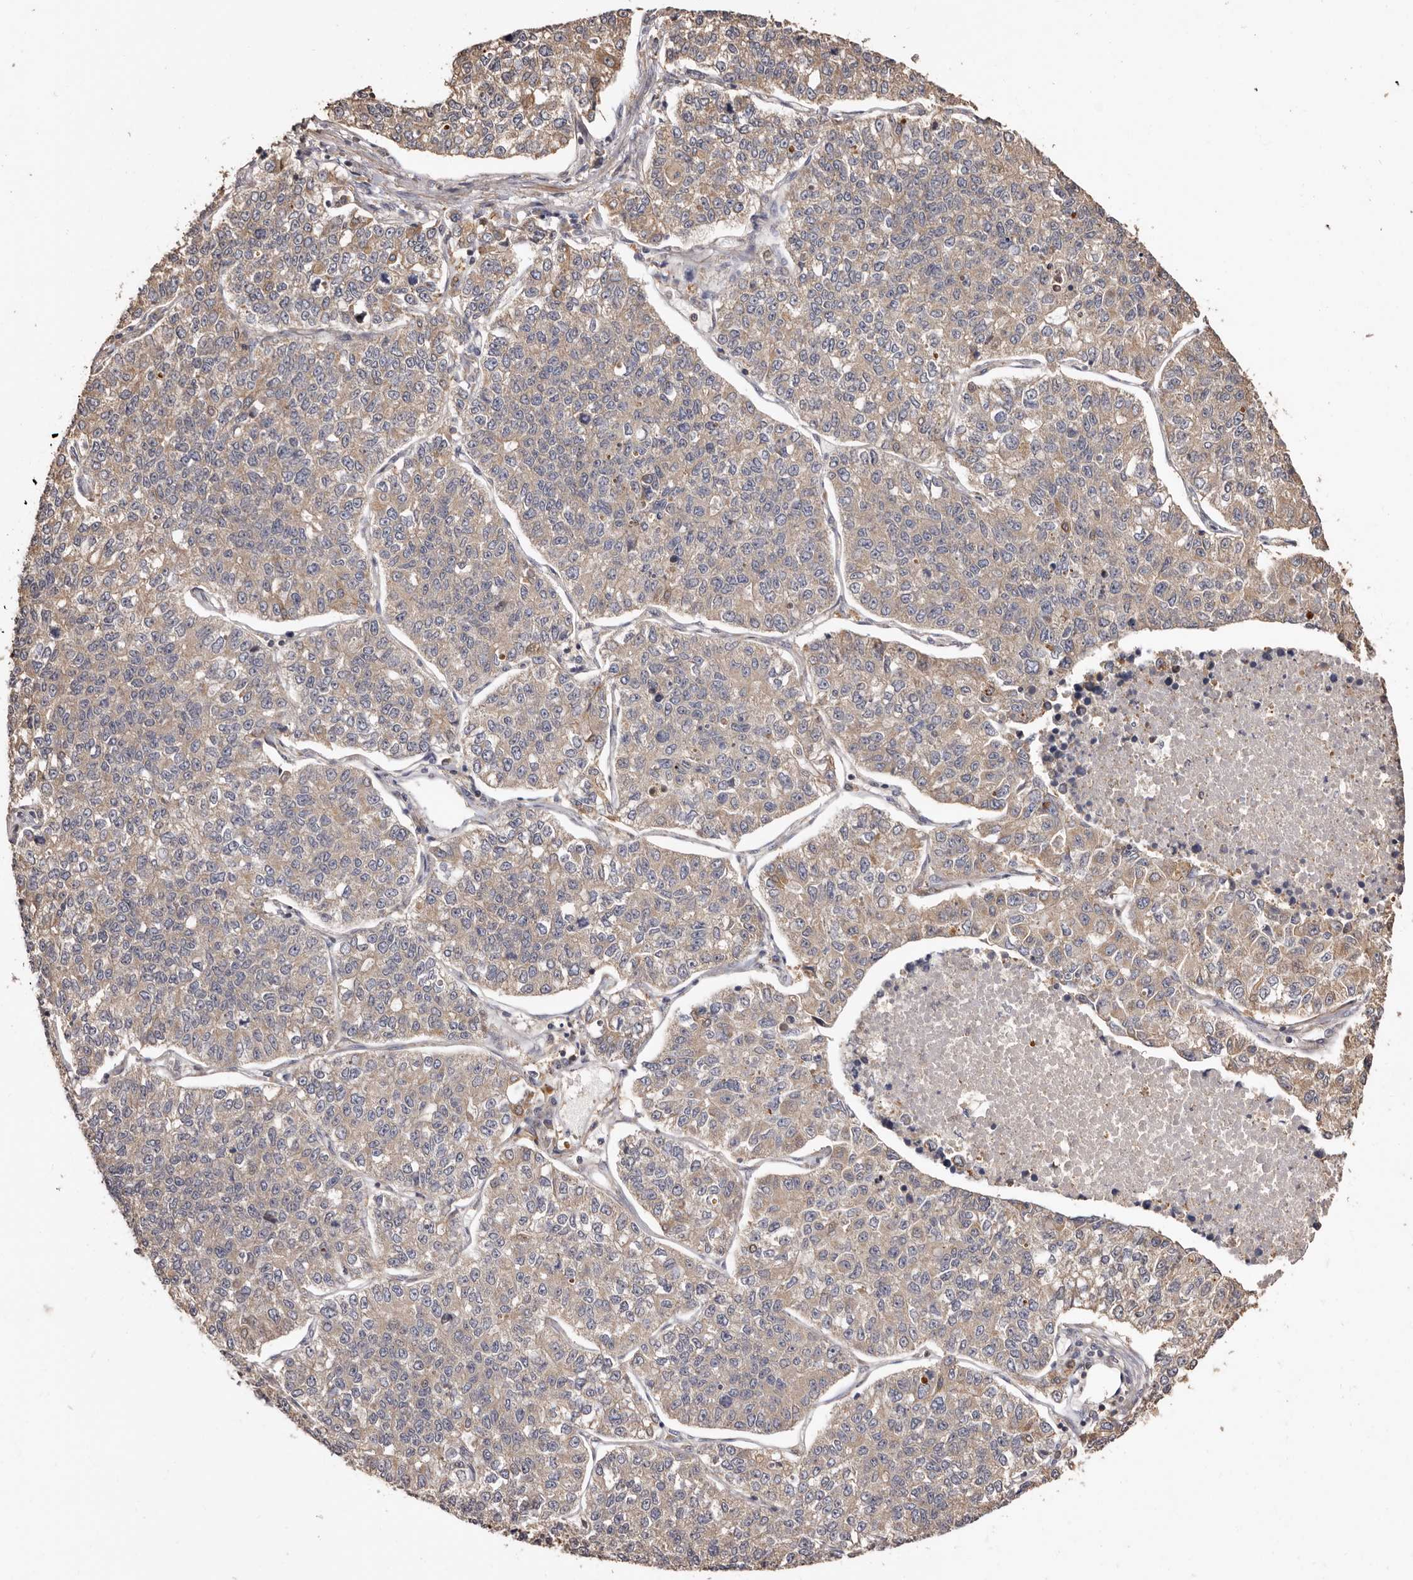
{"staining": {"intensity": "weak", "quantity": "<25%", "location": "cytoplasmic/membranous"}, "tissue": "lung cancer", "cell_type": "Tumor cells", "image_type": "cancer", "snomed": [{"axis": "morphology", "description": "Adenocarcinoma, NOS"}, {"axis": "topography", "description": "Lung"}], "caption": "The immunohistochemistry micrograph has no significant staining in tumor cells of lung cancer (adenocarcinoma) tissue.", "gene": "COQ8B", "patient": {"sex": "male", "age": 49}}